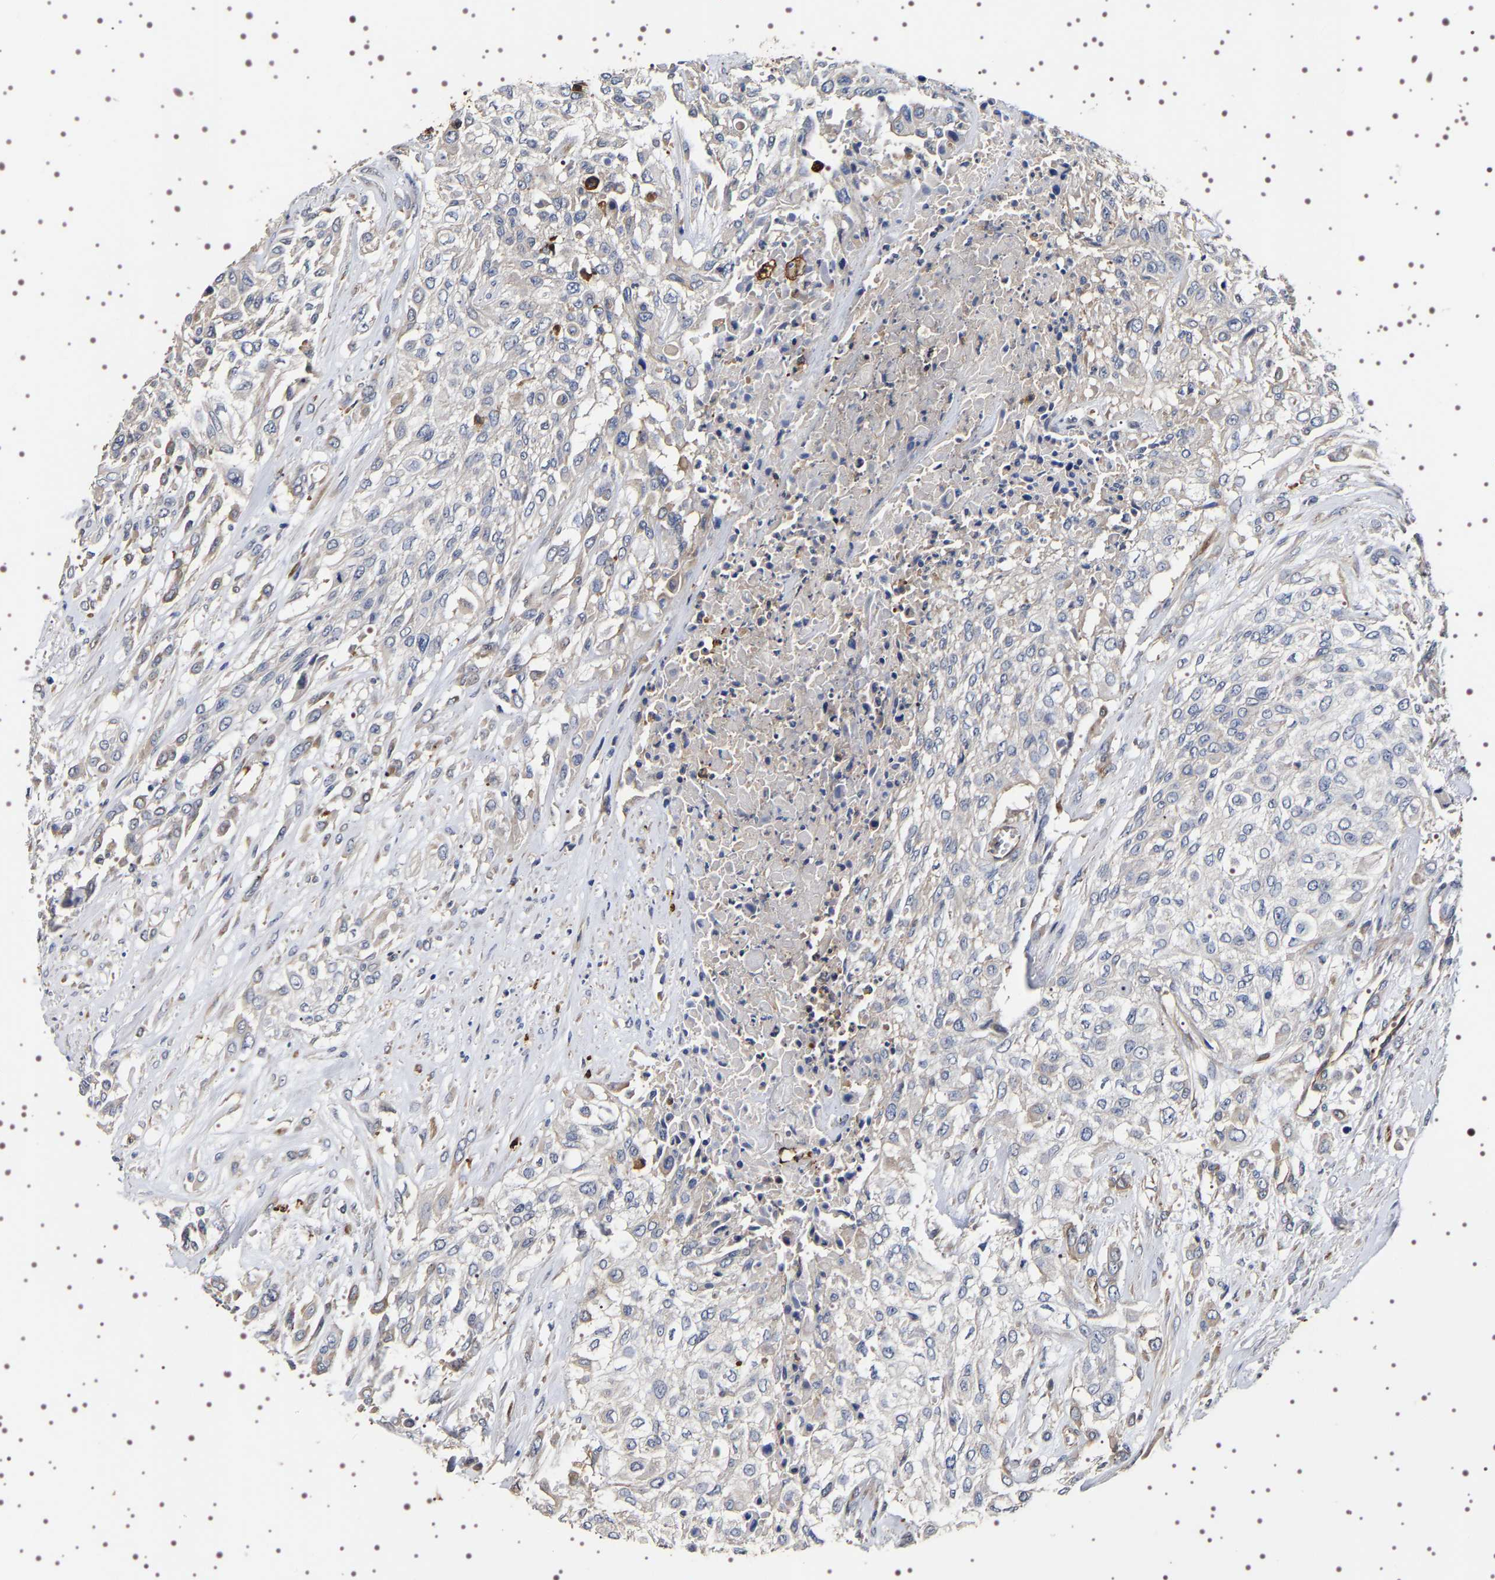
{"staining": {"intensity": "negative", "quantity": "none", "location": "none"}, "tissue": "urothelial cancer", "cell_type": "Tumor cells", "image_type": "cancer", "snomed": [{"axis": "morphology", "description": "Urothelial carcinoma, High grade"}, {"axis": "topography", "description": "Urinary bladder"}], "caption": "This is an immunohistochemistry image of human urothelial carcinoma (high-grade). There is no staining in tumor cells.", "gene": "ALPL", "patient": {"sex": "male", "age": 57}}